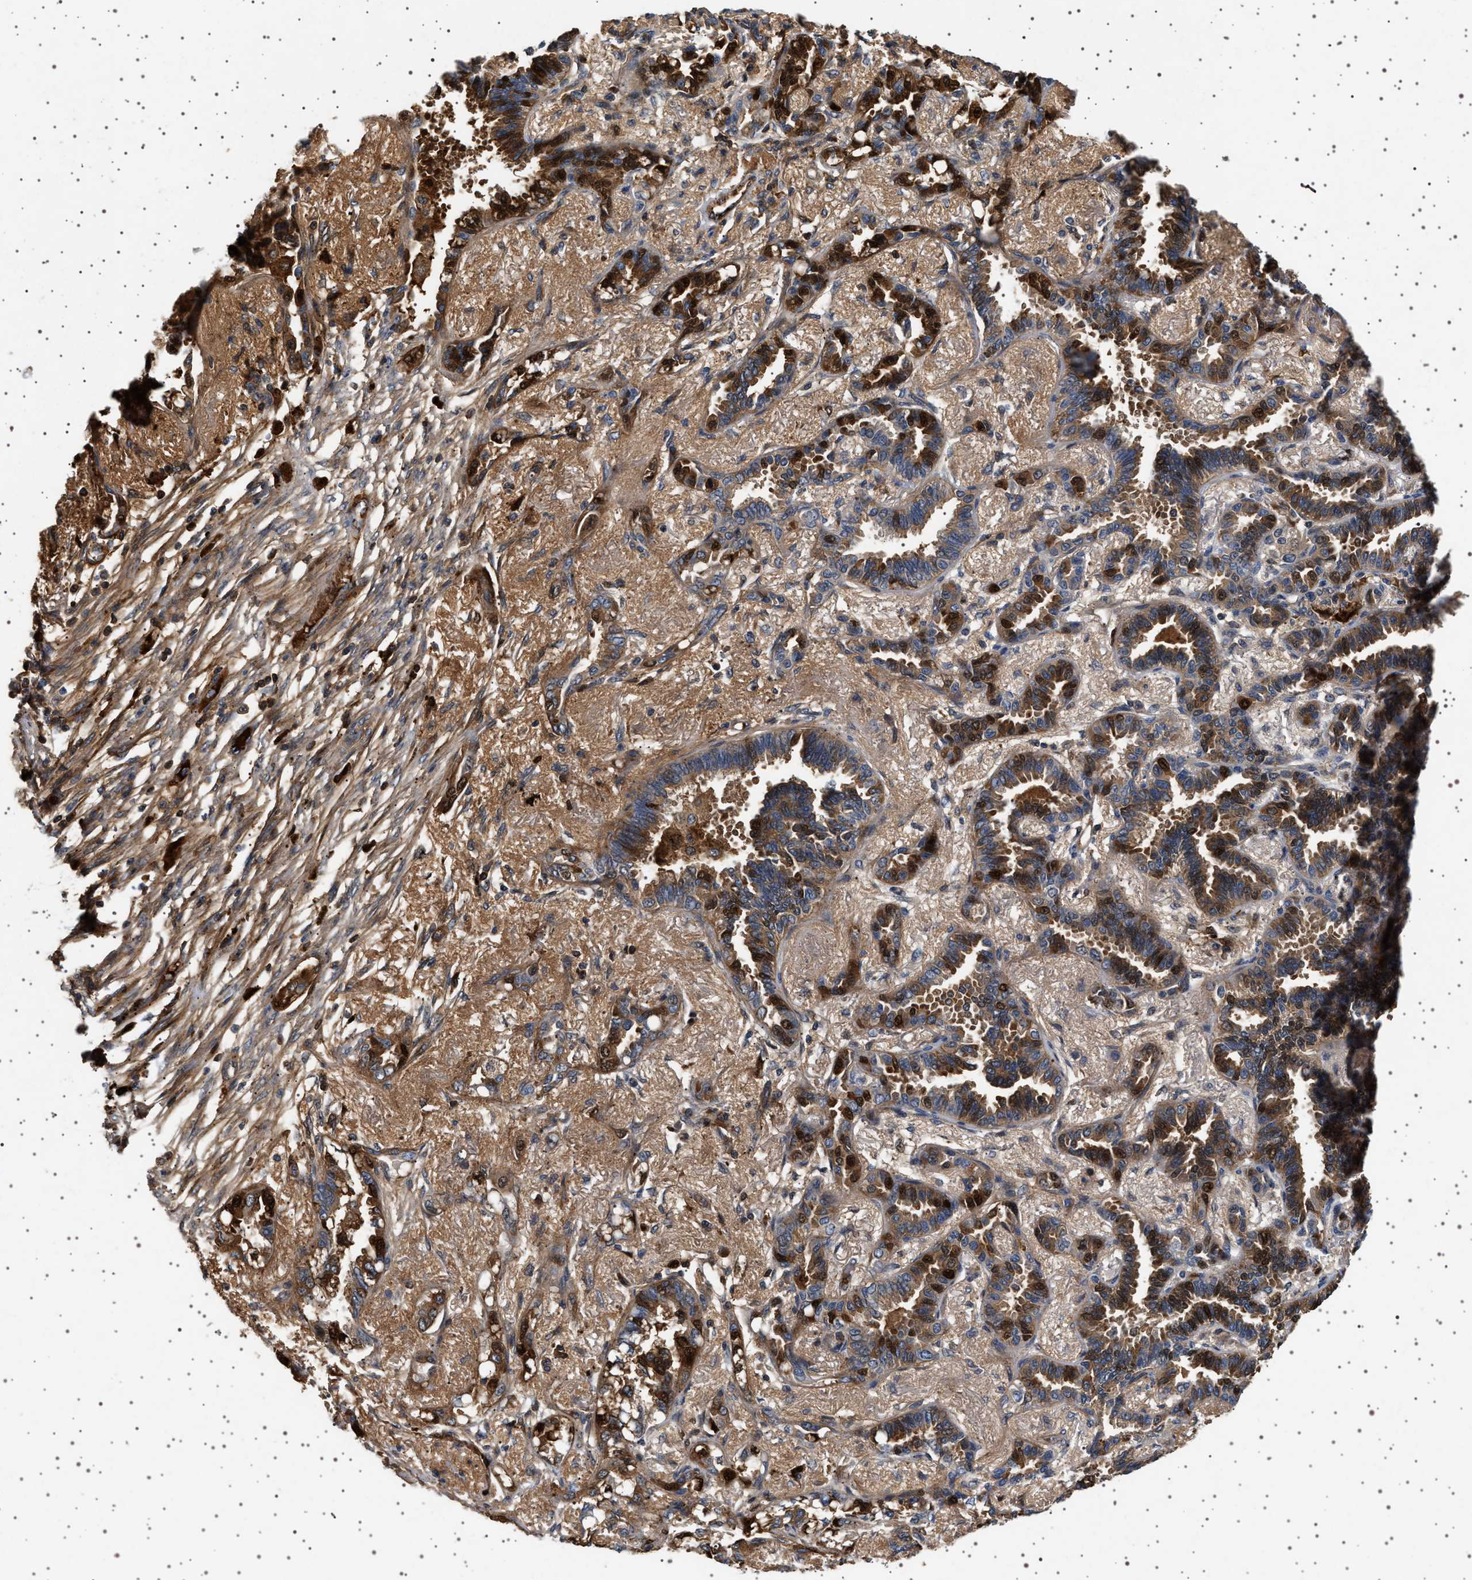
{"staining": {"intensity": "moderate", "quantity": ">75%", "location": "cytoplasmic/membranous,nuclear"}, "tissue": "lung cancer", "cell_type": "Tumor cells", "image_type": "cancer", "snomed": [{"axis": "morphology", "description": "Adenocarcinoma, NOS"}, {"axis": "topography", "description": "Lung"}], "caption": "Adenocarcinoma (lung) stained with DAB (3,3'-diaminobenzidine) IHC reveals medium levels of moderate cytoplasmic/membranous and nuclear expression in approximately >75% of tumor cells. (Brightfield microscopy of DAB IHC at high magnification).", "gene": "FICD", "patient": {"sex": "male", "age": 59}}